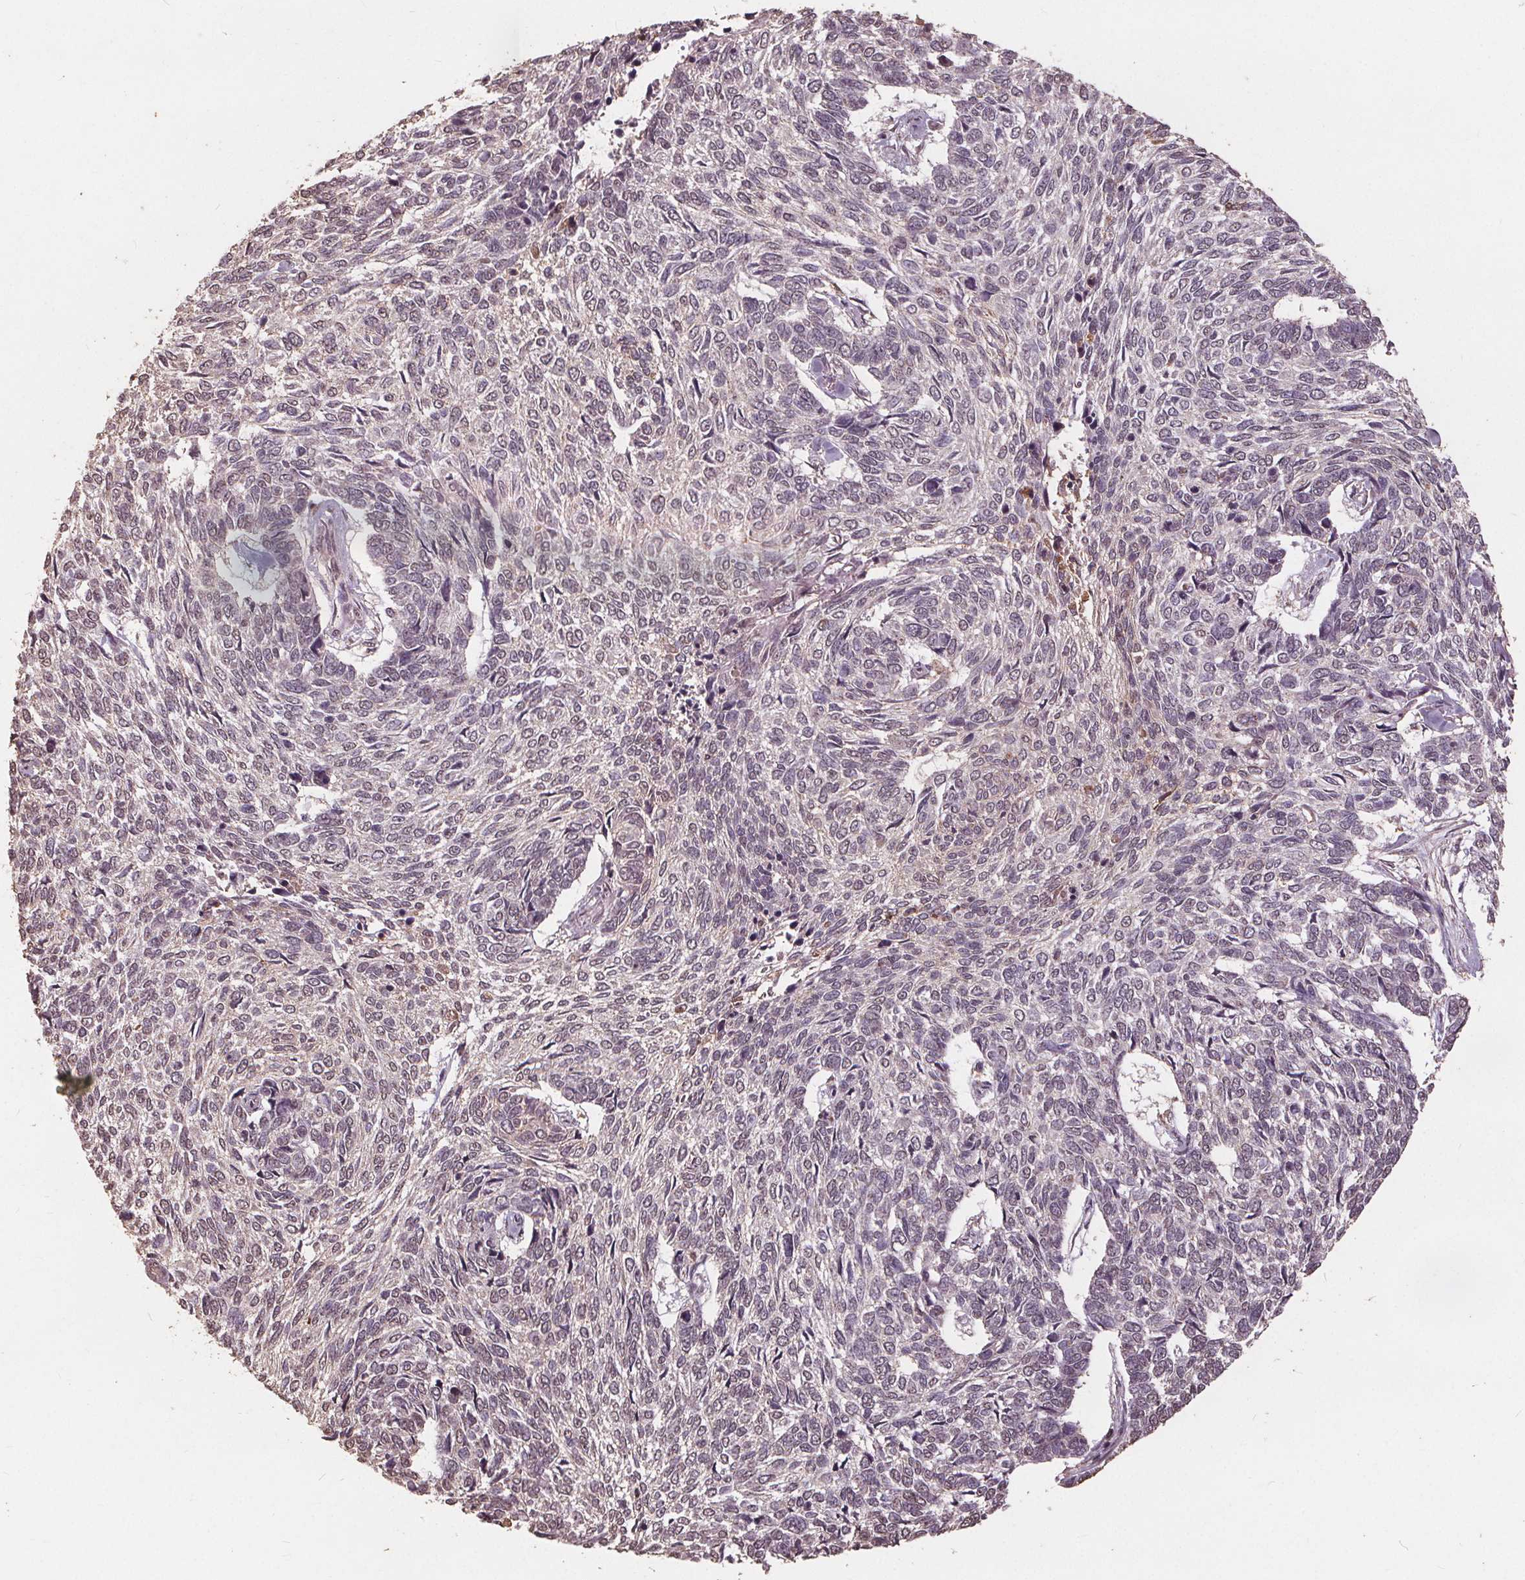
{"staining": {"intensity": "negative", "quantity": "none", "location": "none"}, "tissue": "skin cancer", "cell_type": "Tumor cells", "image_type": "cancer", "snomed": [{"axis": "morphology", "description": "Basal cell carcinoma"}, {"axis": "topography", "description": "Skin"}], "caption": "DAB (3,3'-diaminobenzidine) immunohistochemical staining of basal cell carcinoma (skin) exhibits no significant positivity in tumor cells. (IHC, brightfield microscopy, high magnification).", "gene": "DSG3", "patient": {"sex": "female", "age": 65}}